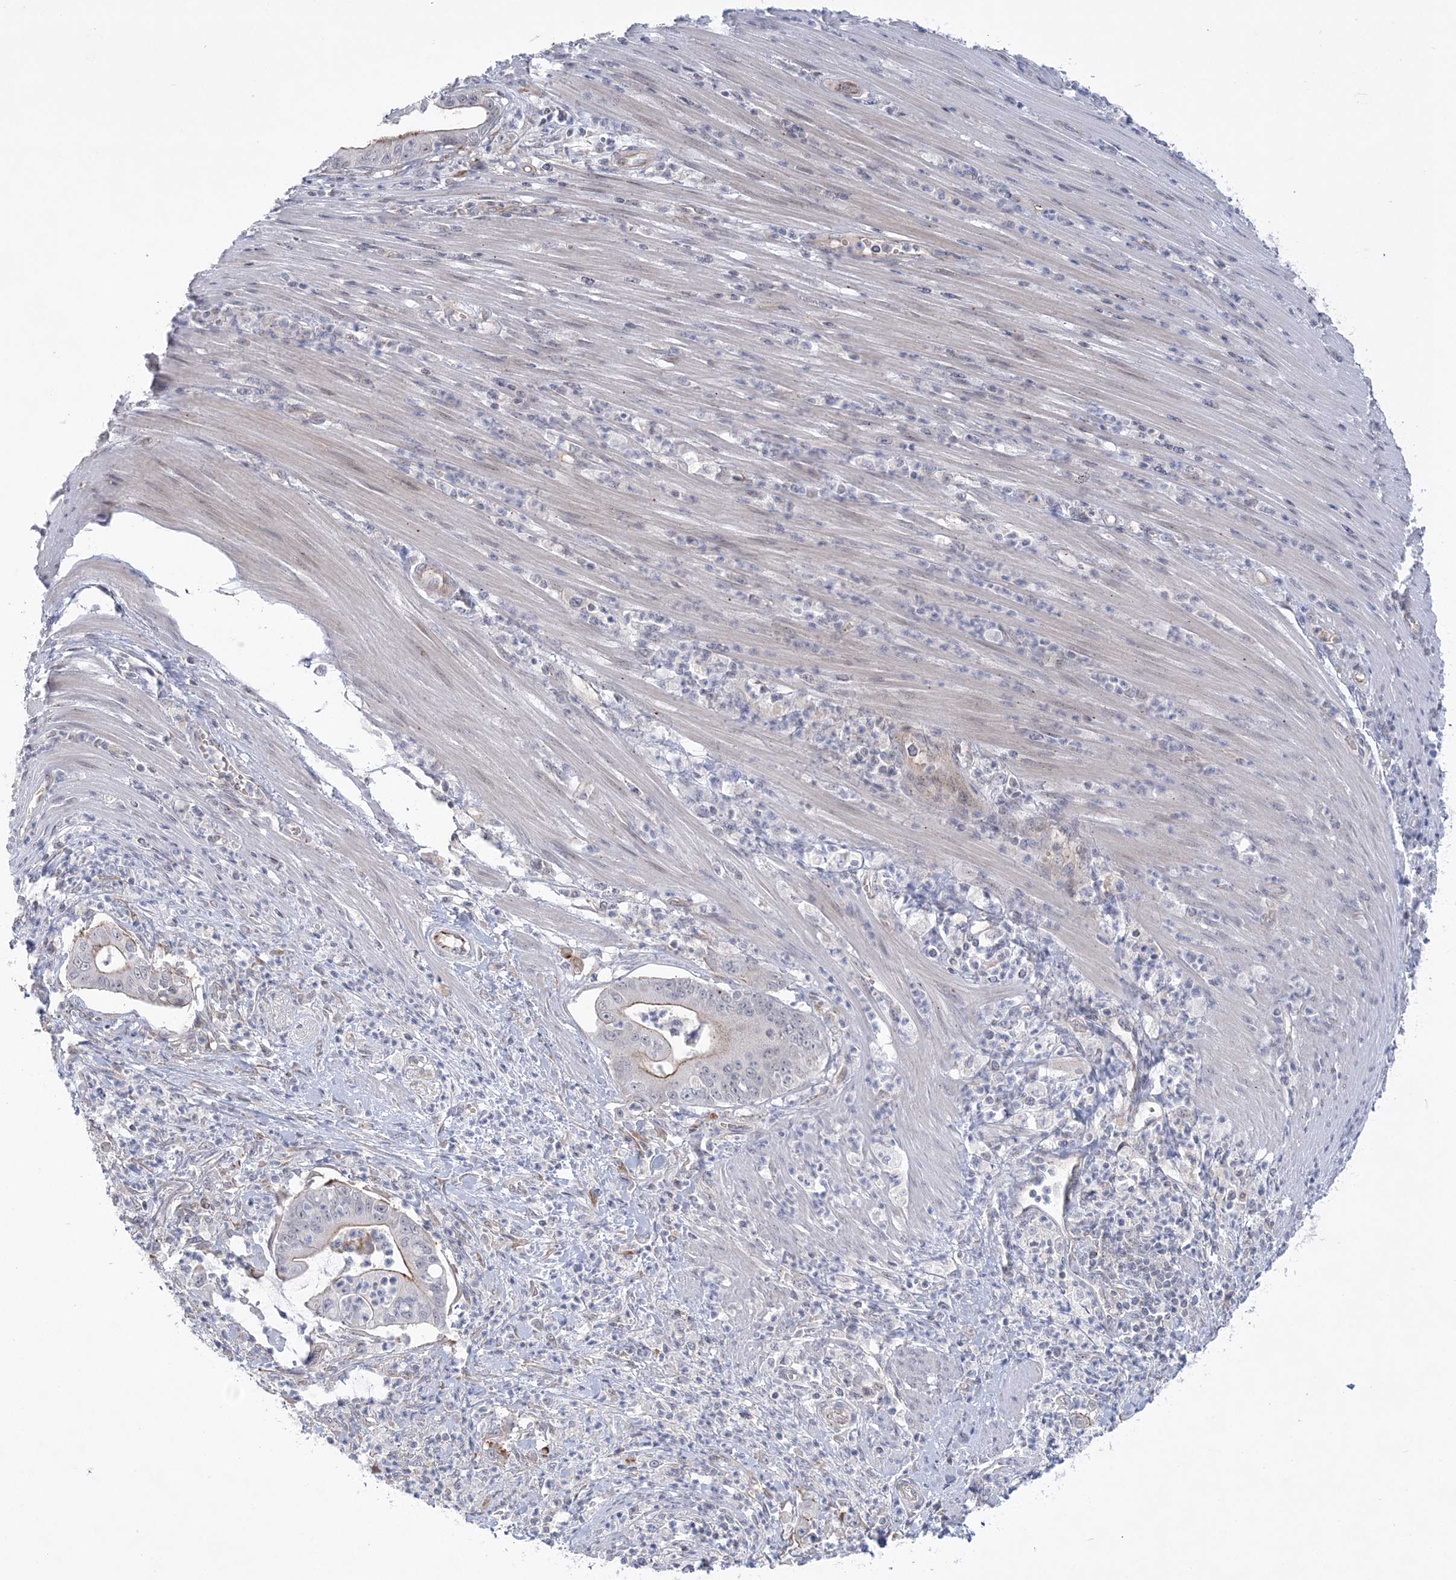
{"staining": {"intensity": "moderate", "quantity": "<25%", "location": "cytoplasmic/membranous"}, "tissue": "pancreatic cancer", "cell_type": "Tumor cells", "image_type": "cancer", "snomed": [{"axis": "morphology", "description": "Adenocarcinoma, NOS"}, {"axis": "topography", "description": "Pancreas"}], "caption": "Brown immunohistochemical staining in pancreatic cancer shows moderate cytoplasmic/membranous positivity in approximately <25% of tumor cells. (brown staining indicates protein expression, while blue staining denotes nuclei).", "gene": "ADAMTS12", "patient": {"sex": "male", "age": 69}}